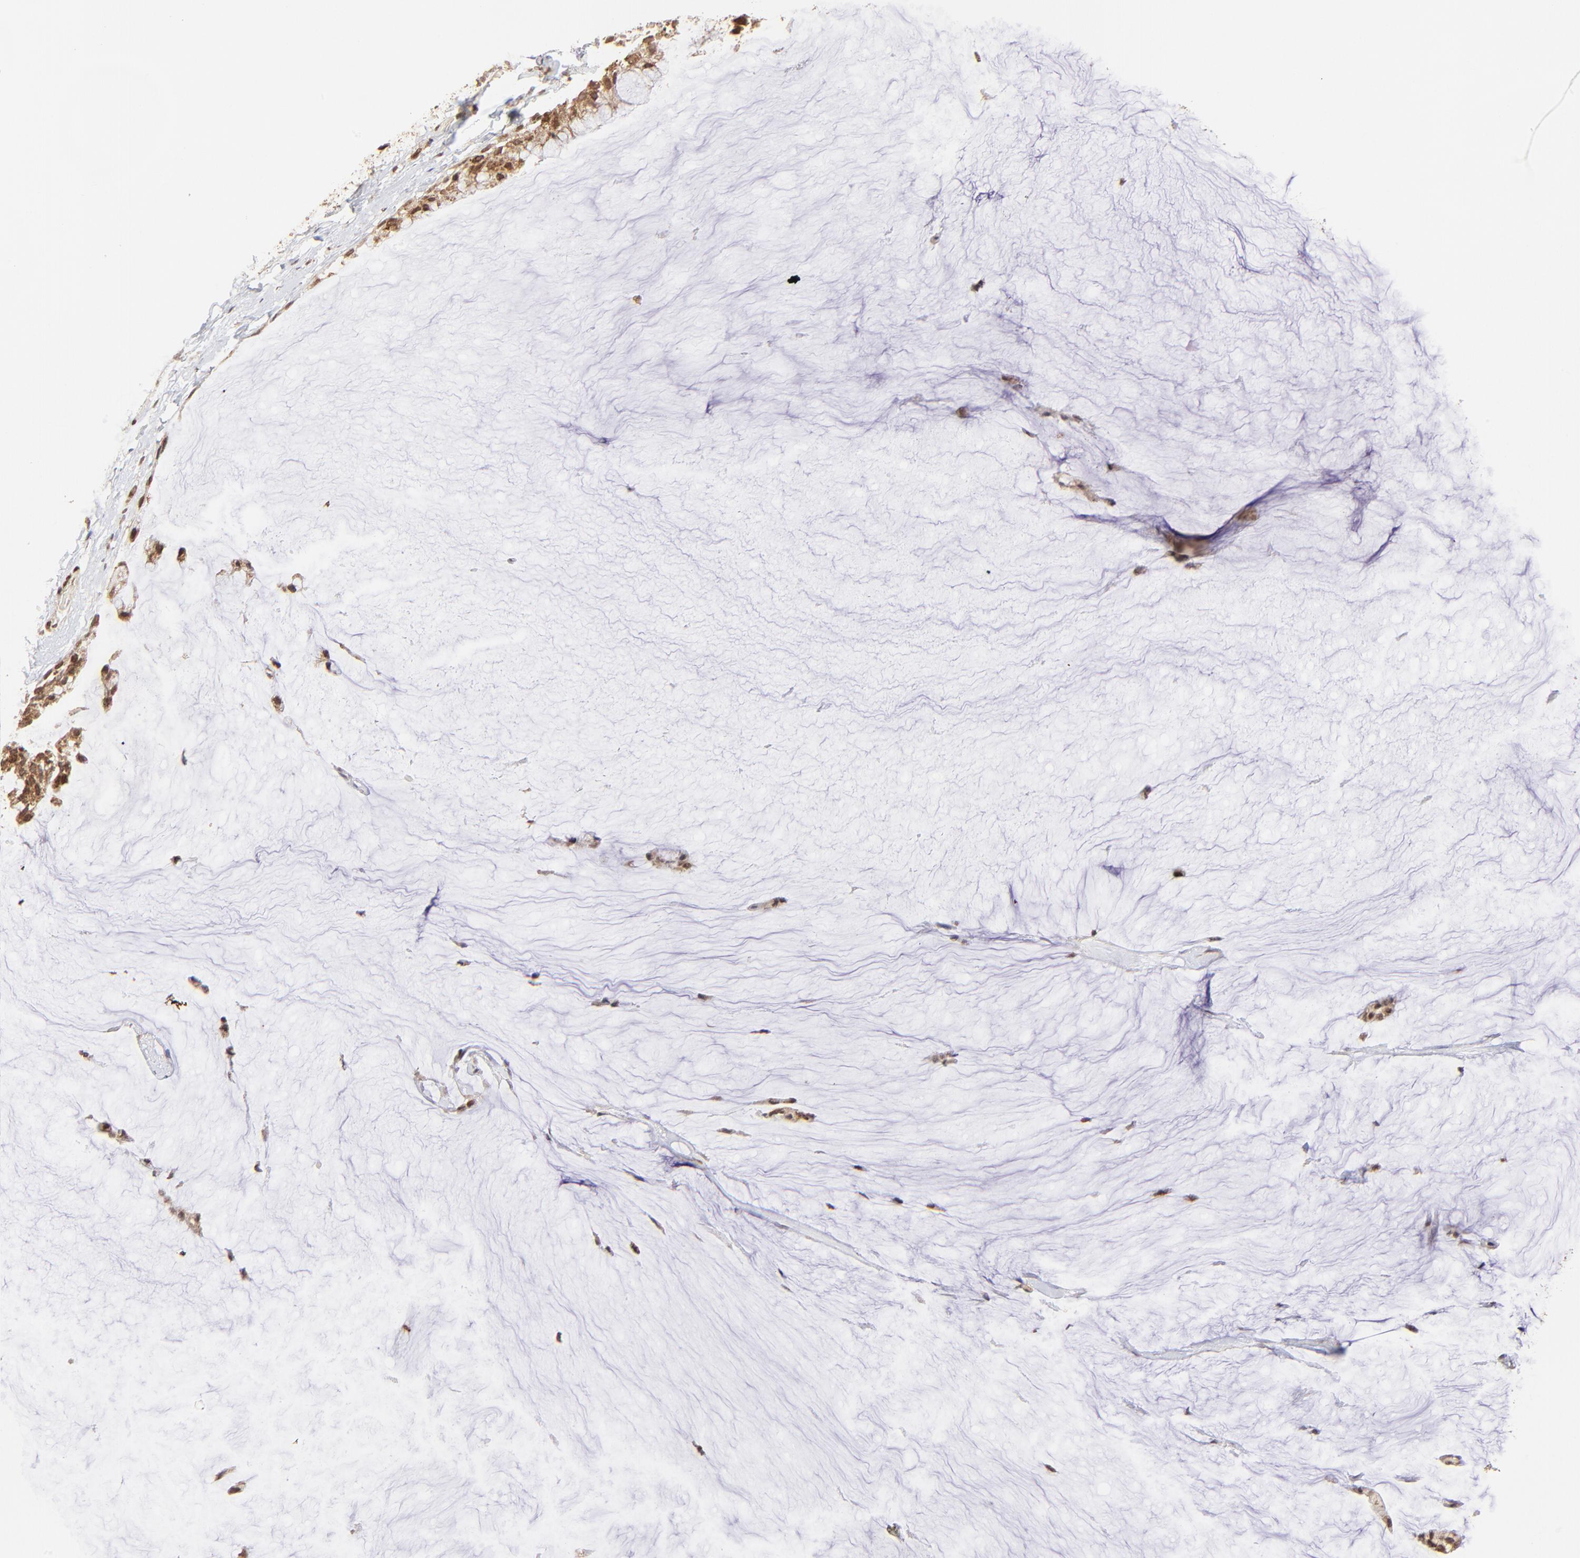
{"staining": {"intensity": "strong", "quantity": ">75%", "location": "cytoplasmic/membranous"}, "tissue": "ovarian cancer", "cell_type": "Tumor cells", "image_type": "cancer", "snomed": [{"axis": "morphology", "description": "Cystadenocarcinoma, mucinous, NOS"}, {"axis": "topography", "description": "Ovary"}], "caption": "Immunohistochemistry of mucinous cystadenocarcinoma (ovarian) reveals high levels of strong cytoplasmic/membranous staining in approximately >75% of tumor cells.", "gene": "MED15", "patient": {"sex": "female", "age": 39}}